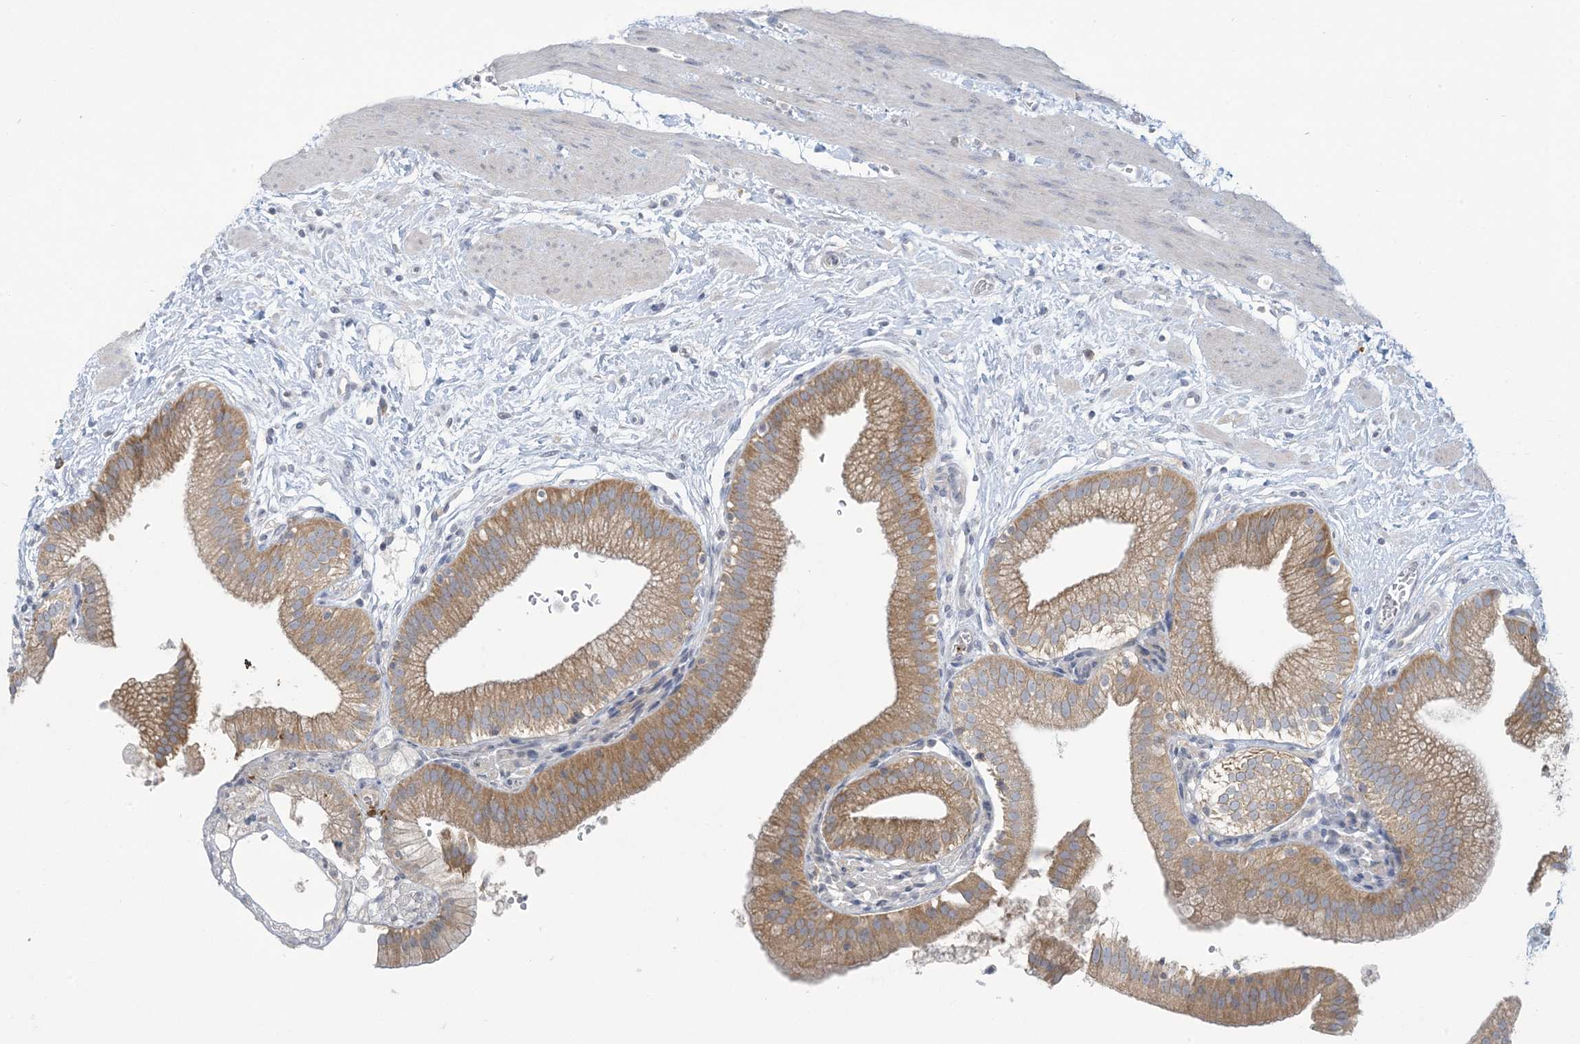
{"staining": {"intensity": "moderate", "quantity": ">75%", "location": "cytoplasmic/membranous"}, "tissue": "gallbladder", "cell_type": "Glandular cells", "image_type": "normal", "snomed": [{"axis": "morphology", "description": "Normal tissue, NOS"}, {"axis": "topography", "description": "Gallbladder"}], "caption": "Benign gallbladder demonstrates moderate cytoplasmic/membranous expression in about >75% of glandular cells, visualized by immunohistochemistry.", "gene": "KIF3A", "patient": {"sex": "male", "age": 55}}